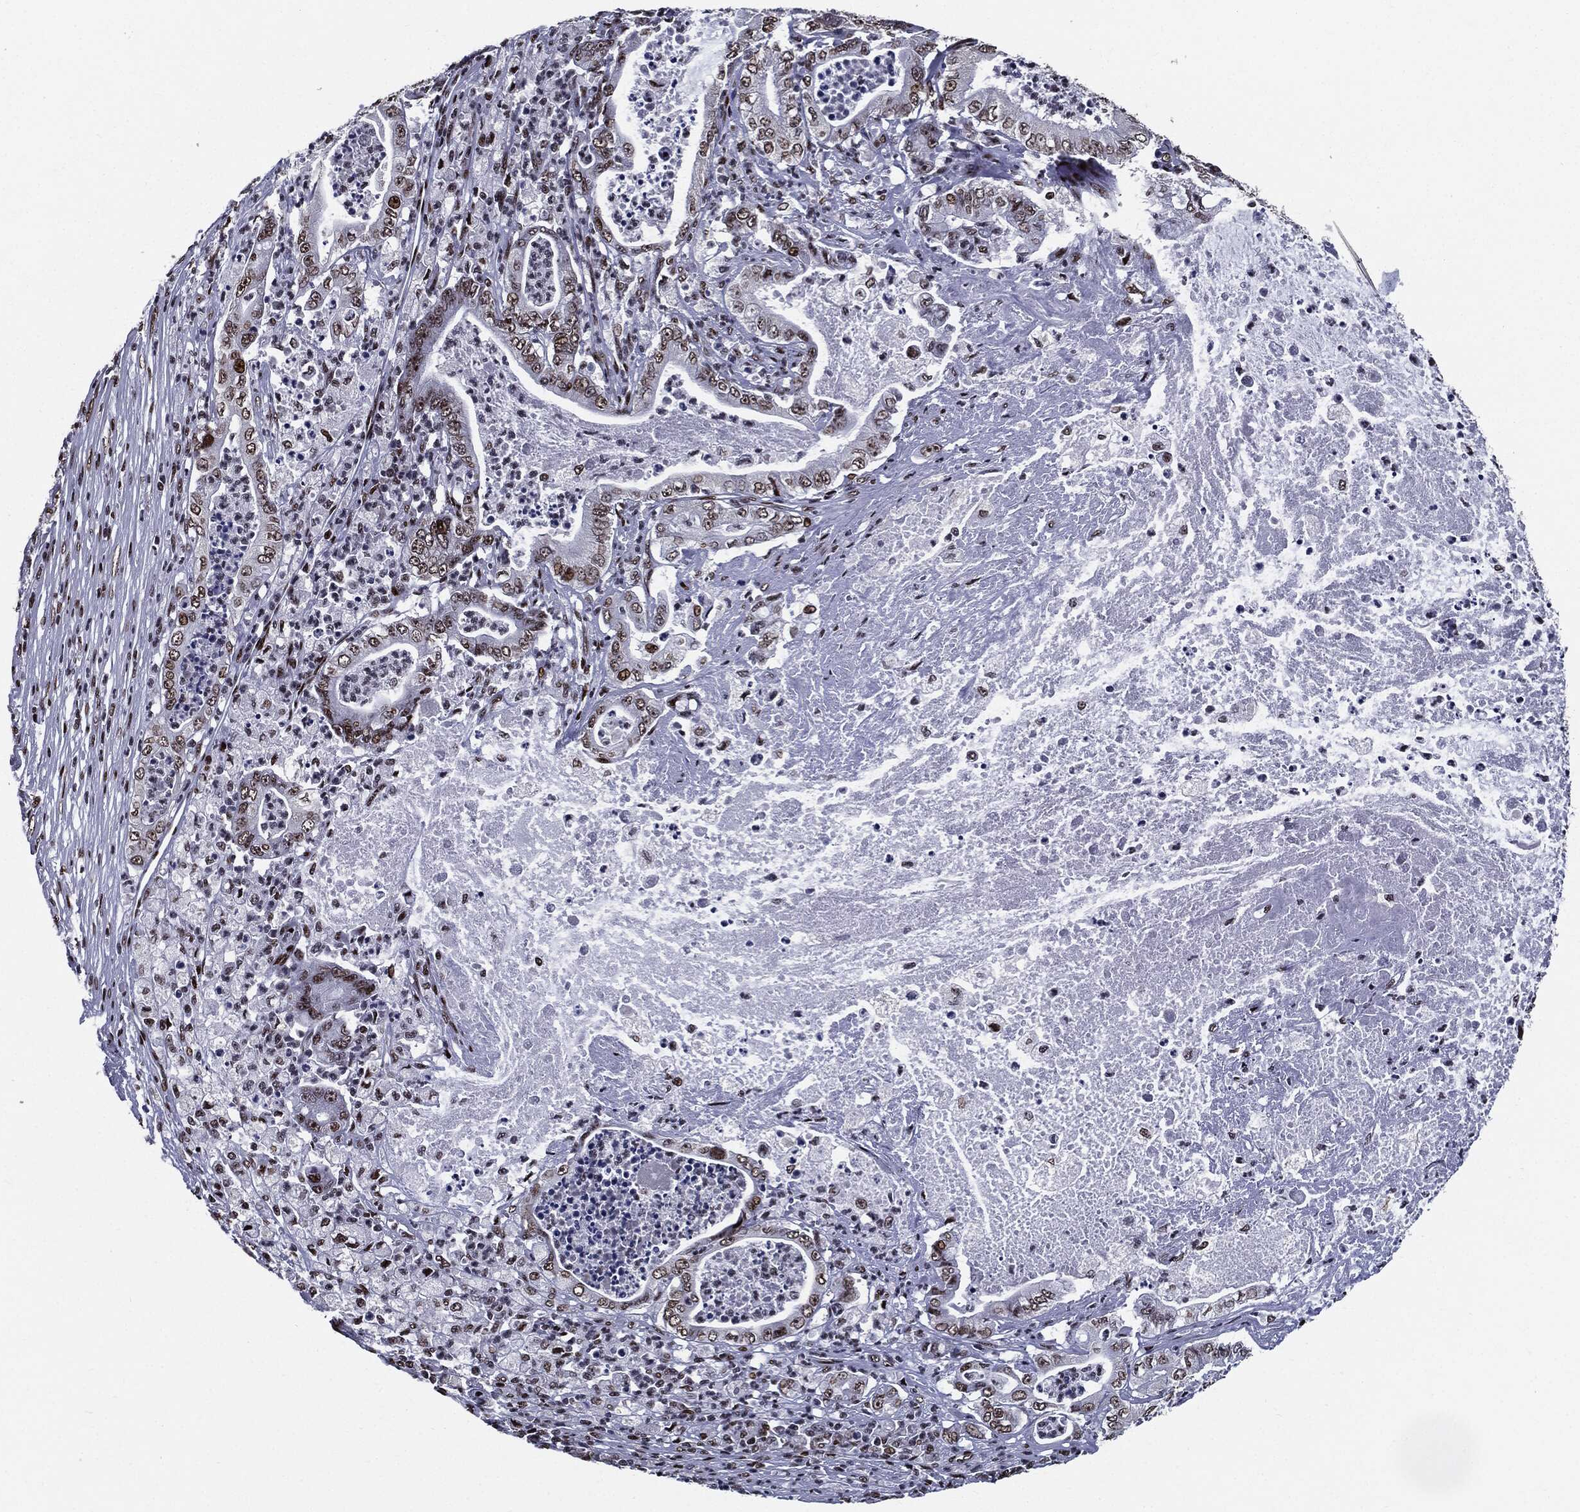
{"staining": {"intensity": "moderate", "quantity": ">75%", "location": "nuclear"}, "tissue": "pancreatic cancer", "cell_type": "Tumor cells", "image_type": "cancer", "snomed": [{"axis": "morphology", "description": "Adenocarcinoma, NOS"}, {"axis": "topography", "description": "Pancreas"}], "caption": "Immunohistochemical staining of pancreatic cancer exhibits moderate nuclear protein expression in approximately >75% of tumor cells. (Brightfield microscopy of DAB IHC at high magnification).", "gene": "ZFP91", "patient": {"sex": "male", "age": 71}}